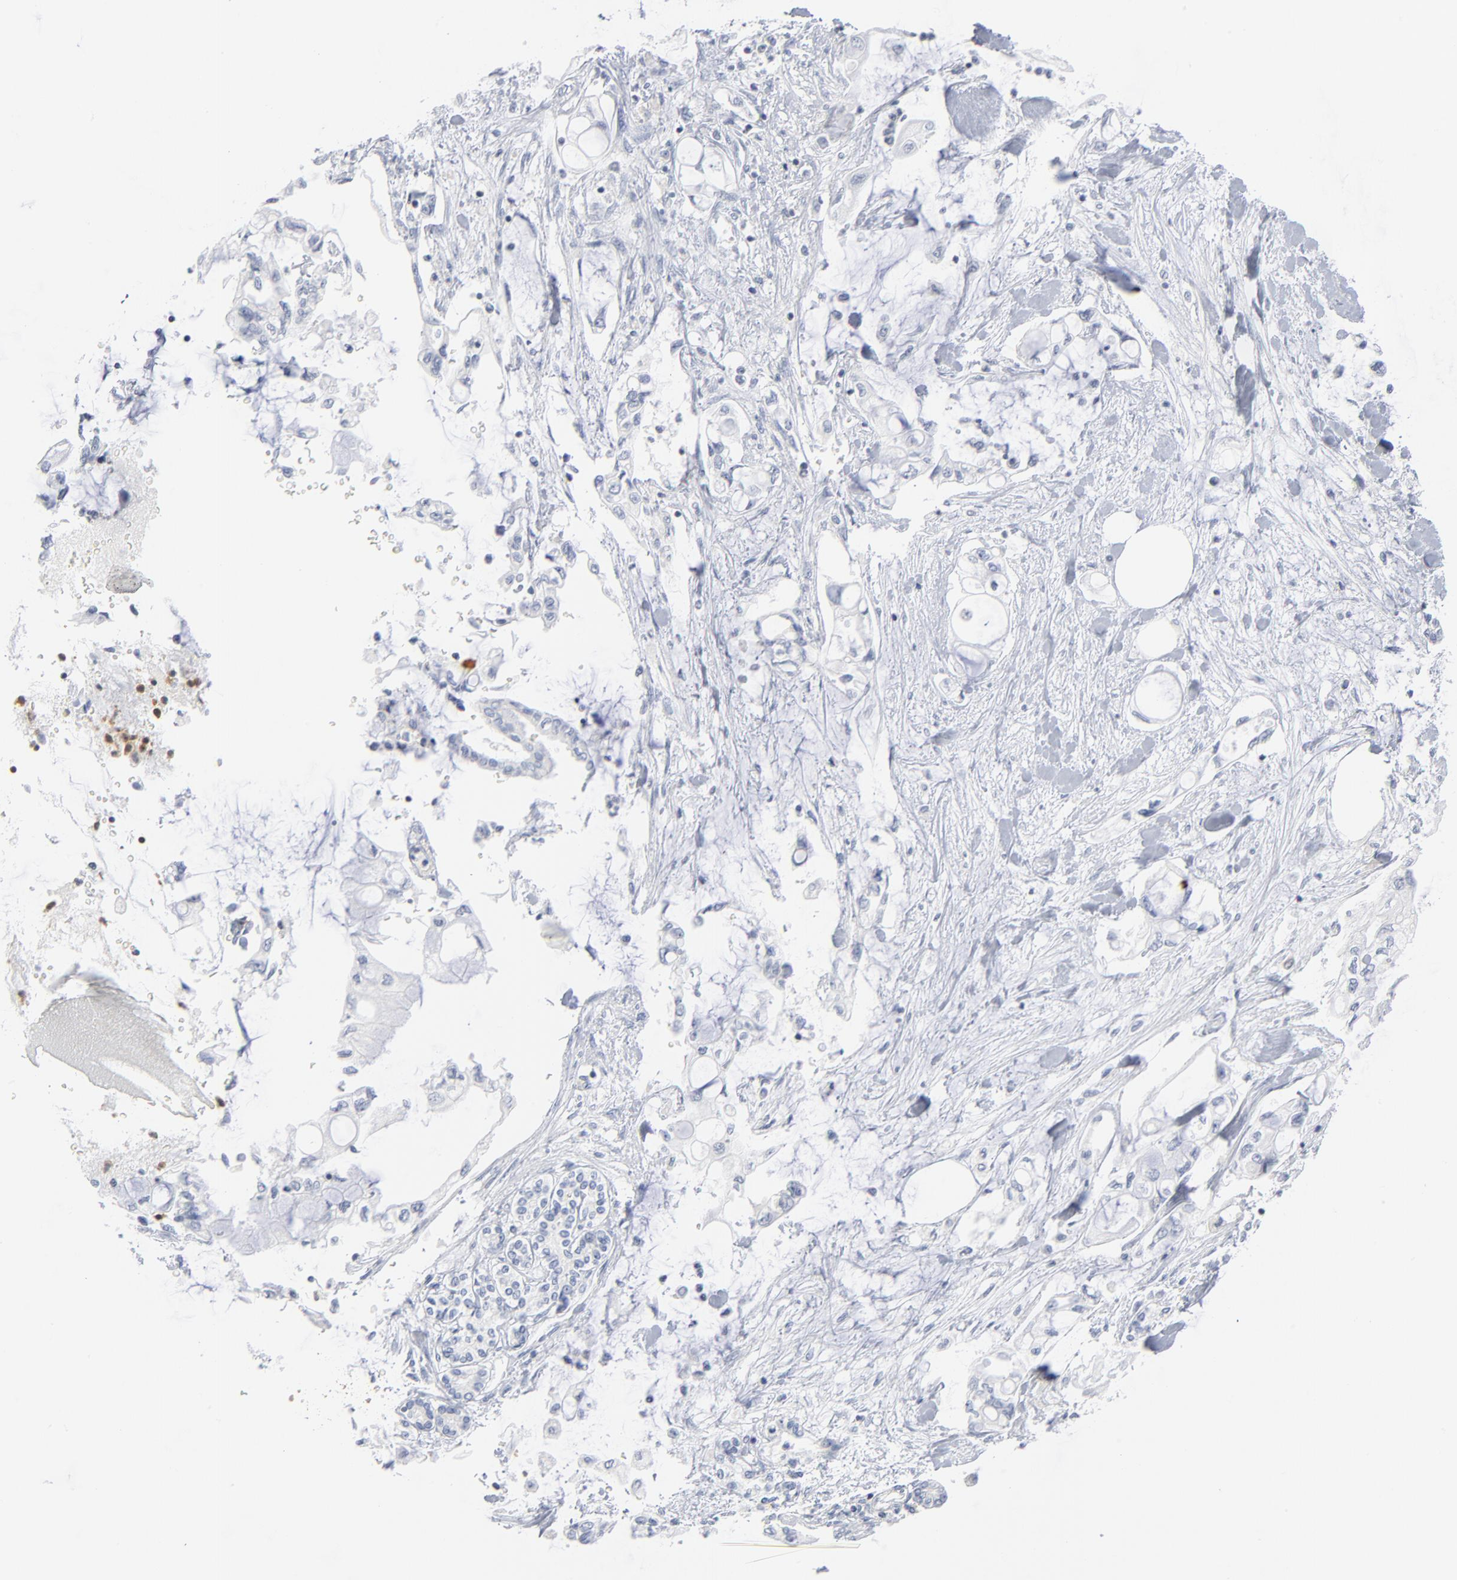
{"staining": {"intensity": "negative", "quantity": "none", "location": "none"}, "tissue": "pancreatic cancer", "cell_type": "Tumor cells", "image_type": "cancer", "snomed": [{"axis": "morphology", "description": "Adenocarcinoma, NOS"}, {"axis": "topography", "description": "Pancreas"}], "caption": "Image shows no protein staining in tumor cells of pancreatic adenocarcinoma tissue. (DAB immunohistochemistry, high magnification).", "gene": "PTK2B", "patient": {"sex": "female", "age": 70}}